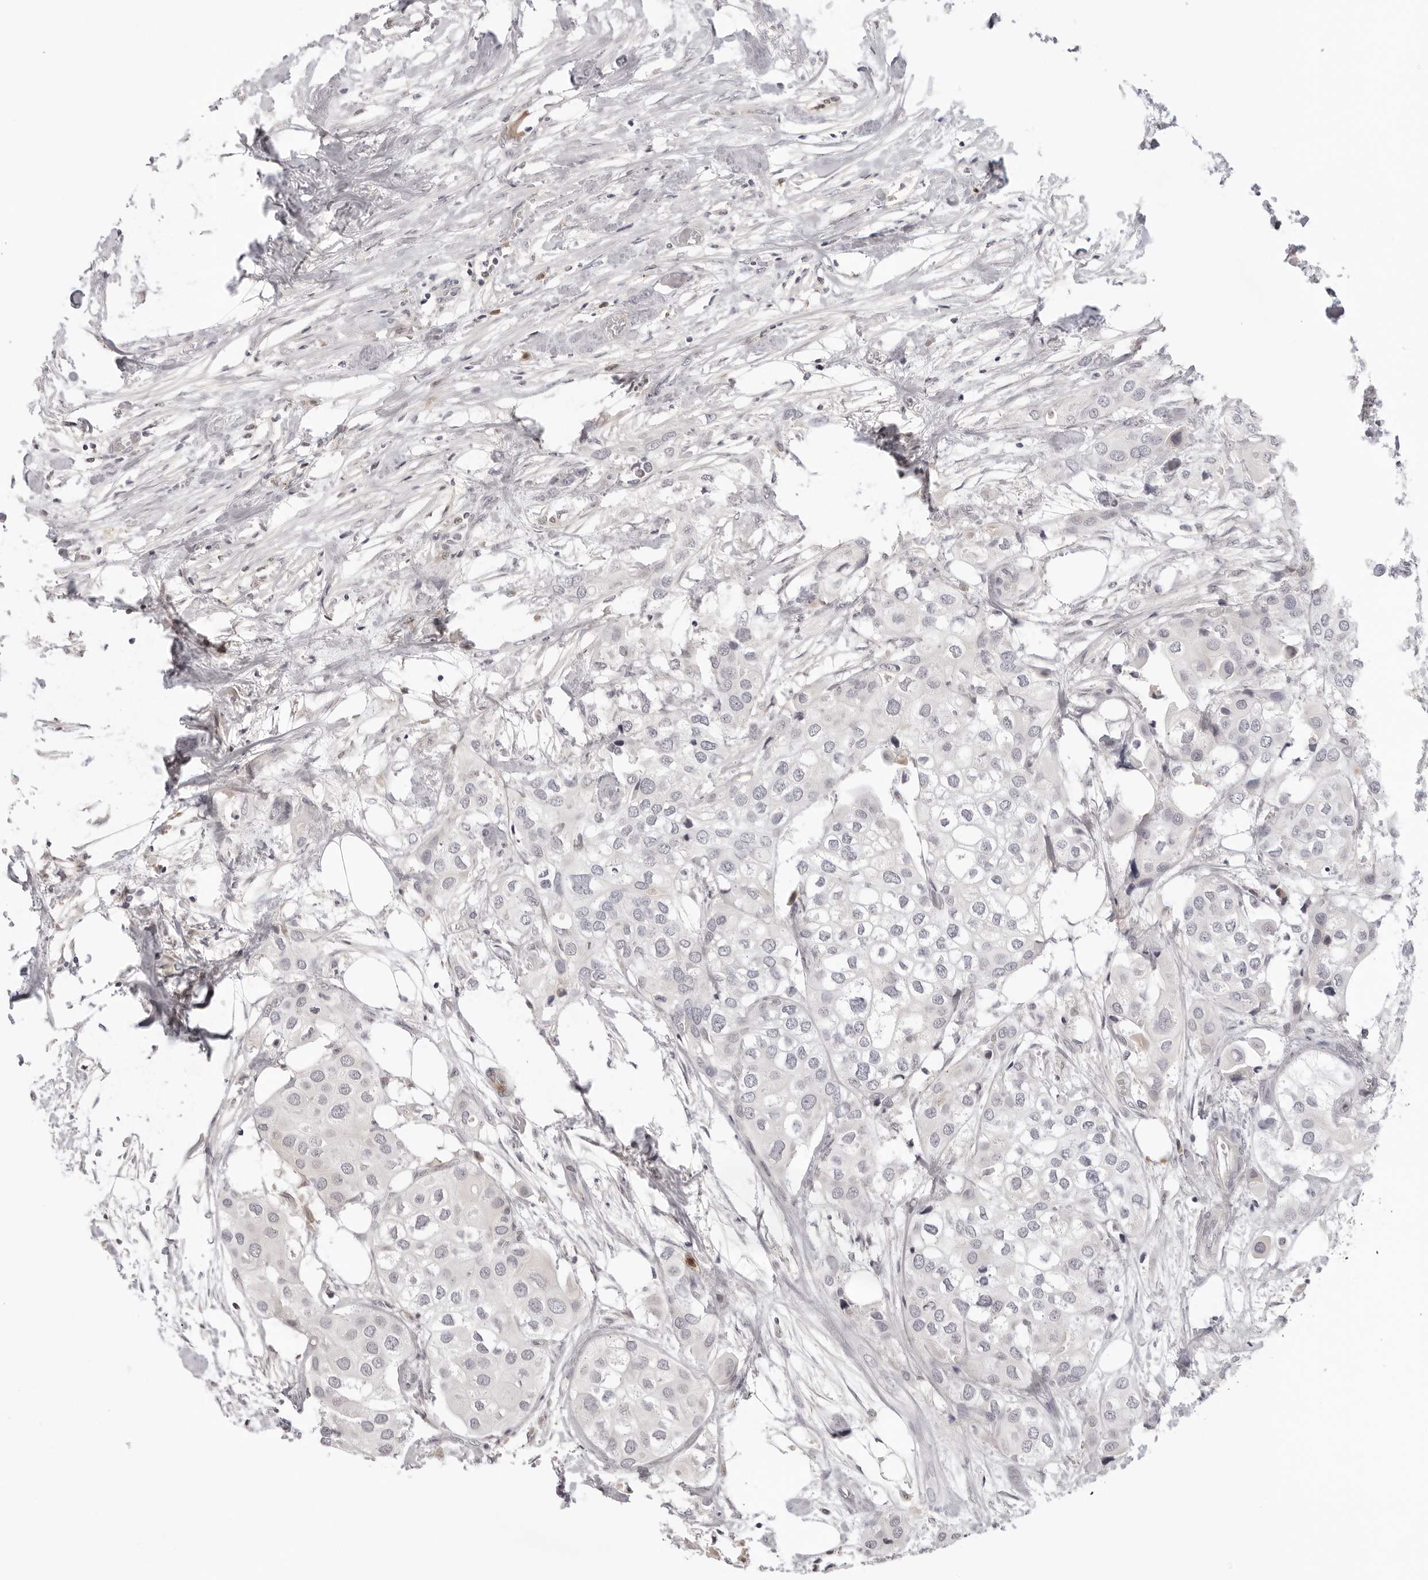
{"staining": {"intensity": "negative", "quantity": "none", "location": "none"}, "tissue": "urothelial cancer", "cell_type": "Tumor cells", "image_type": "cancer", "snomed": [{"axis": "morphology", "description": "Urothelial carcinoma, High grade"}, {"axis": "topography", "description": "Urinary bladder"}], "caption": "High magnification brightfield microscopy of high-grade urothelial carcinoma stained with DAB (brown) and counterstained with hematoxylin (blue): tumor cells show no significant expression.", "gene": "STRADB", "patient": {"sex": "male", "age": 64}}